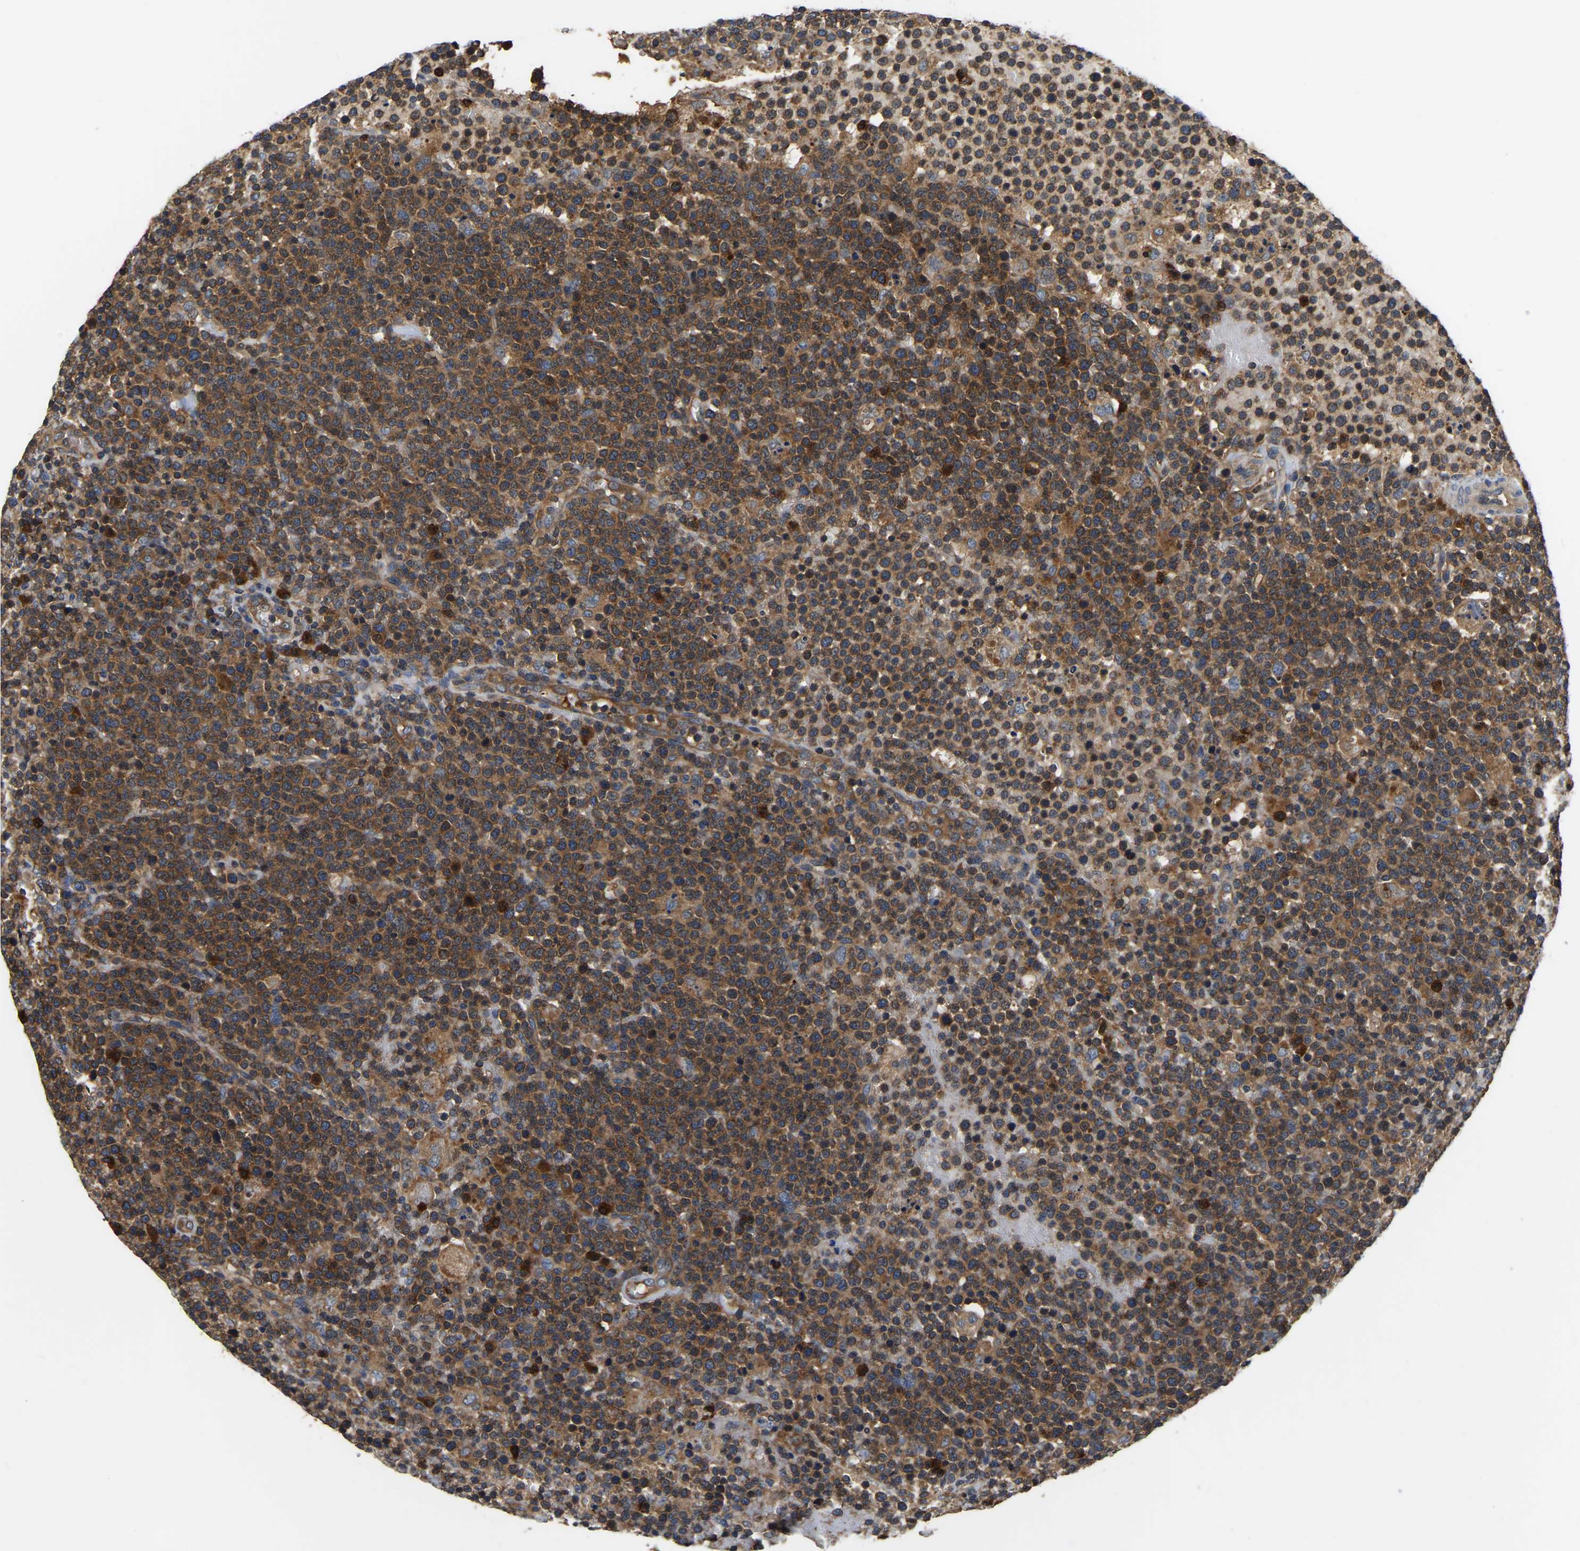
{"staining": {"intensity": "strong", "quantity": ">75%", "location": "cytoplasmic/membranous"}, "tissue": "lymphoma", "cell_type": "Tumor cells", "image_type": "cancer", "snomed": [{"axis": "morphology", "description": "Malignant lymphoma, non-Hodgkin's type, High grade"}, {"axis": "topography", "description": "Lymph node"}], "caption": "High-grade malignant lymphoma, non-Hodgkin's type stained for a protein reveals strong cytoplasmic/membranous positivity in tumor cells.", "gene": "GARS1", "patient": {"sex": "male", "age": 61}}